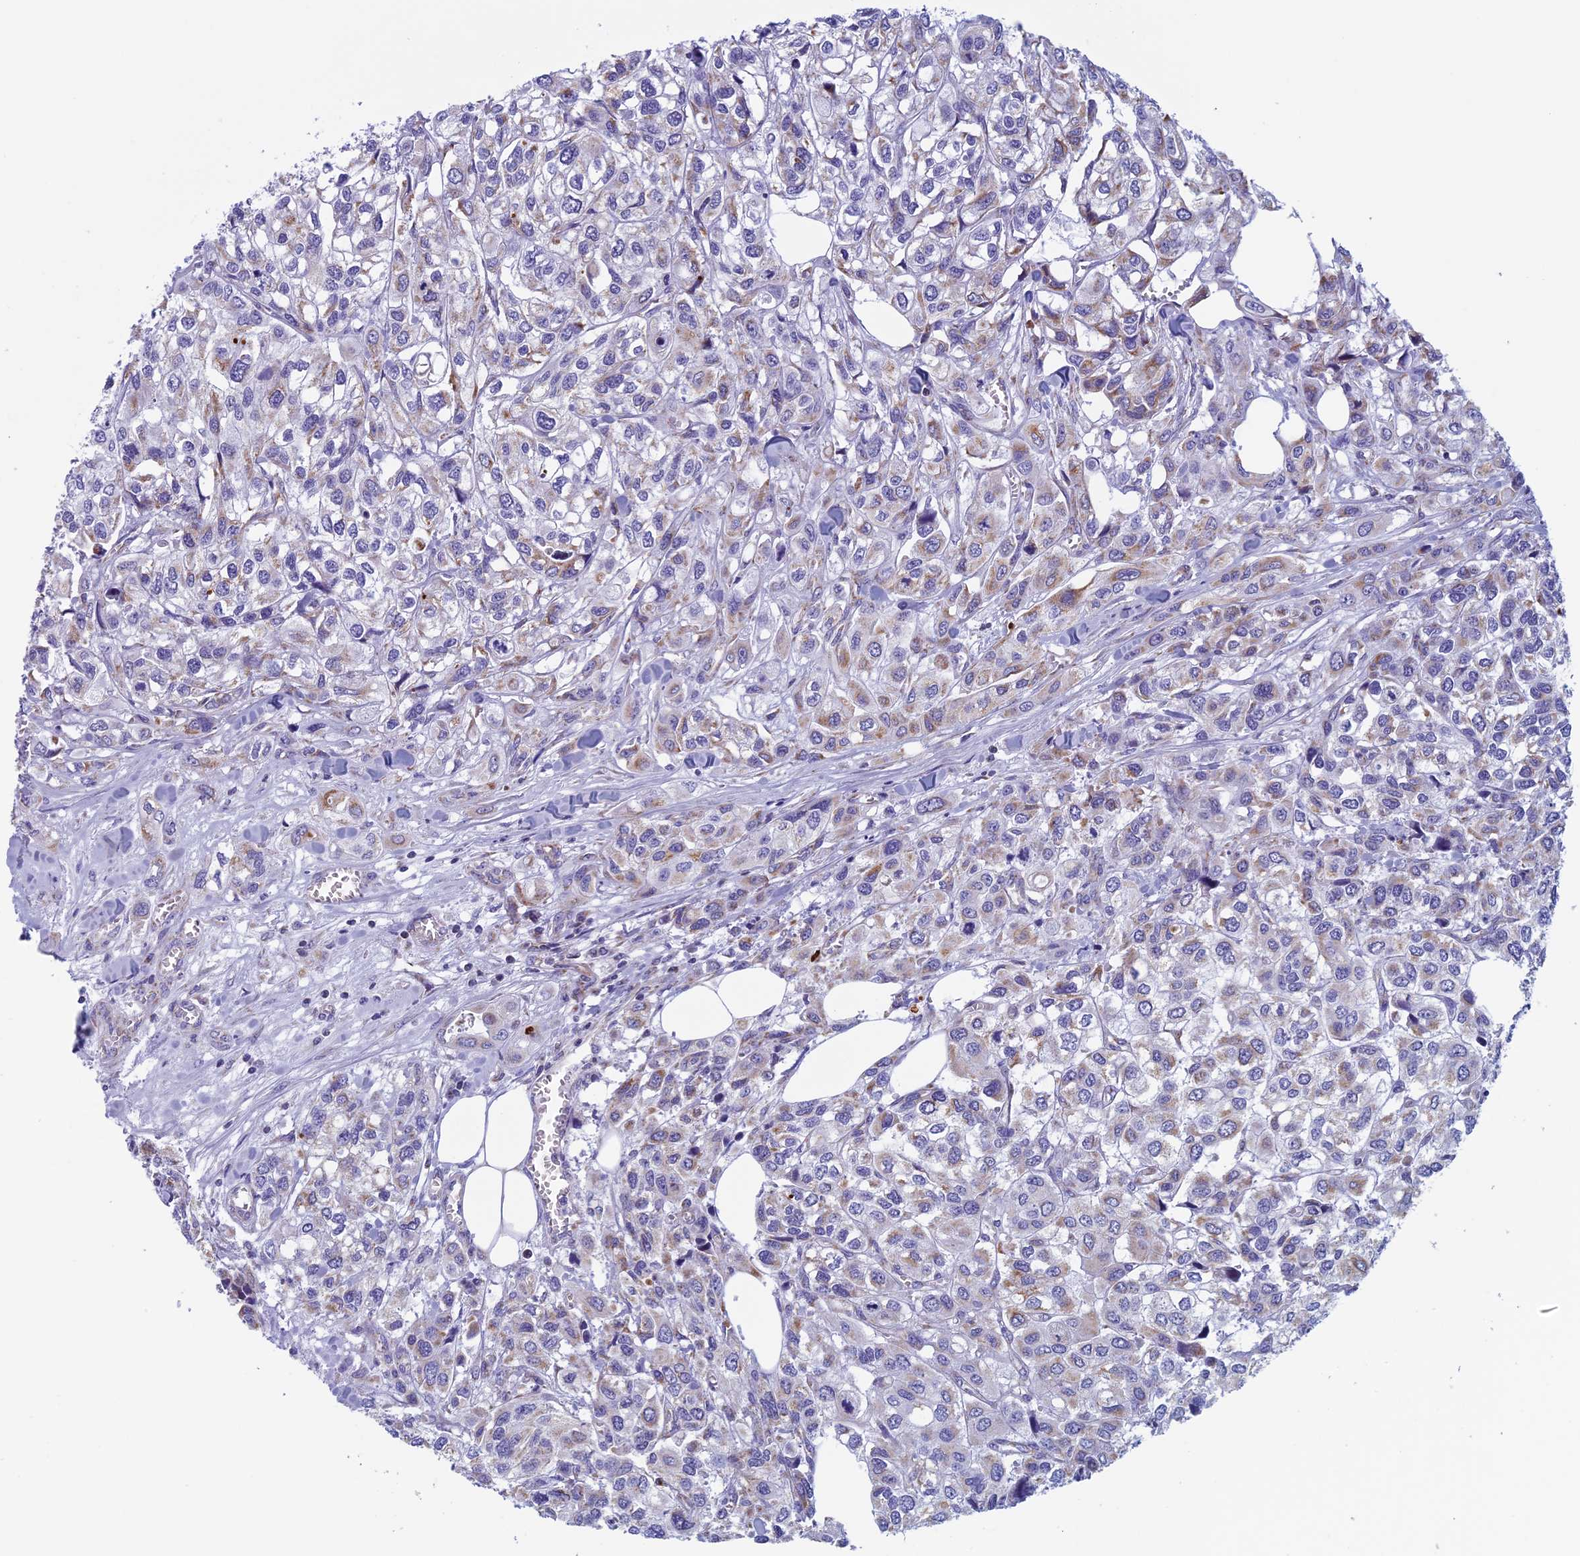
{"staining": {"intensity": "weak", "quantity": "25%-75%", "location": "cytoplasmic/membranous"}, "tissue": "urothelial cancer", "cell_type": "Tumor cells", "image_type": "cancer", "snomed": [{"axis": "morphology", "description": "Urothelial carcinoma, High grade"}, {"axis": "topography", "description": "Urinary bladder"}], "caption": "IHC photomicrograph of high-grade urothelial carcinoma stained for a protein (brown), which shows low levels of weak cytoplasmic/membranous positivity in about 25%-75% of tumor cells.", "gene": "NDUFB9", "patient": {"sex": "male", "age": 67}}